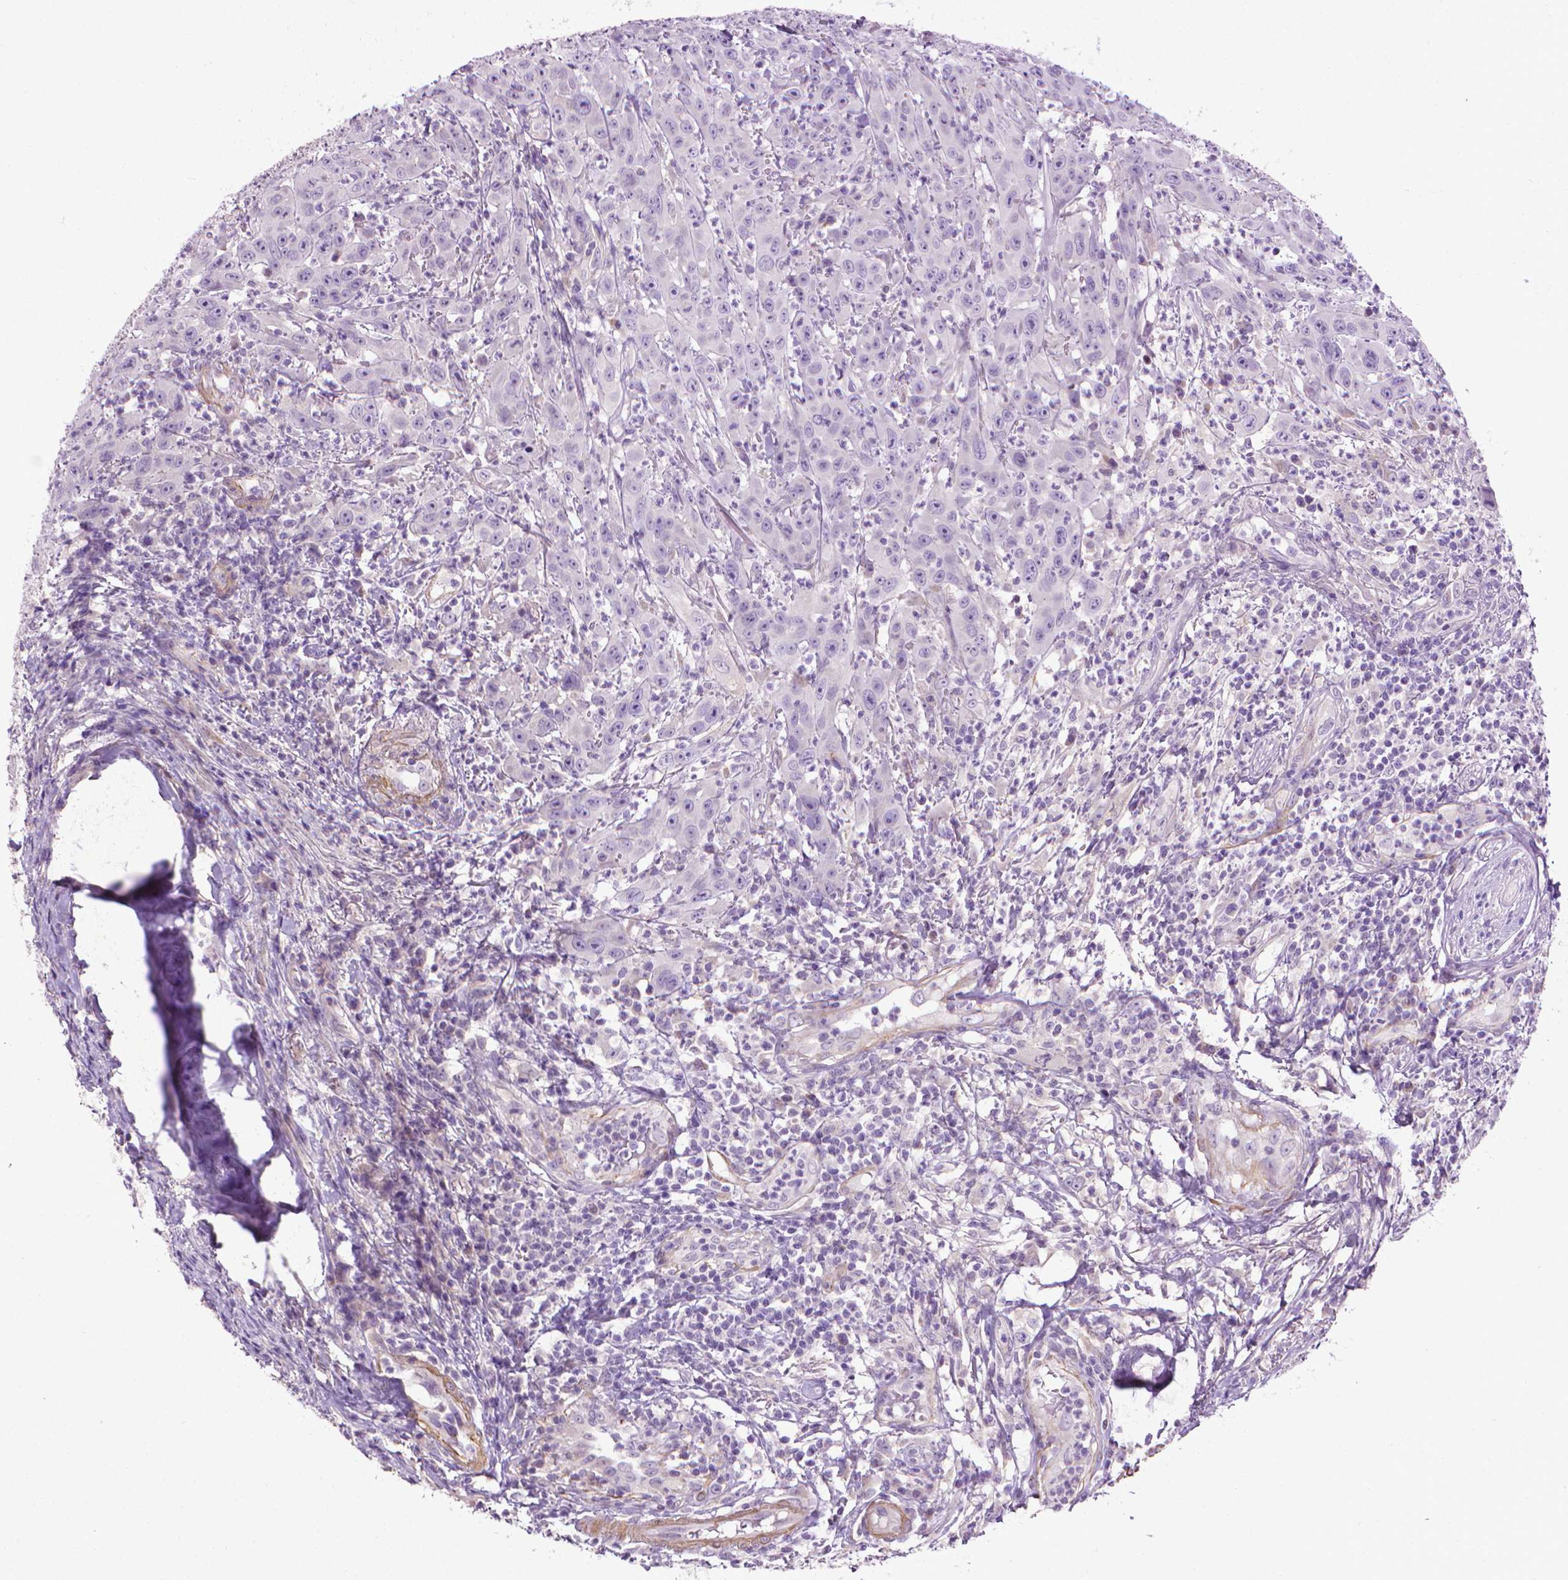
{"staining": {"intensity": "negative", "quantity": "none", "location": "none"}, "tissue": "head and neck cancer", "cell_type": "Tumor cells", "image_type": "cancer", "snomed": [{"axis": "morphology", "description": "Squamous cell carcinoma, NOS"}, {"axis": "topography", "description": "Skin"}, {"axis": "topography", "description": "Head-Neck"}], "caption": "DAB immunohistochemical staining of human squamous cell carcinoma (head and neck) shows no significant positivity in tumor cells. (Immunohistochemistry, brightfield microscopy, high magnification).", "gene": "AQP10", "patient": {"sex": "male", "age": 80}}